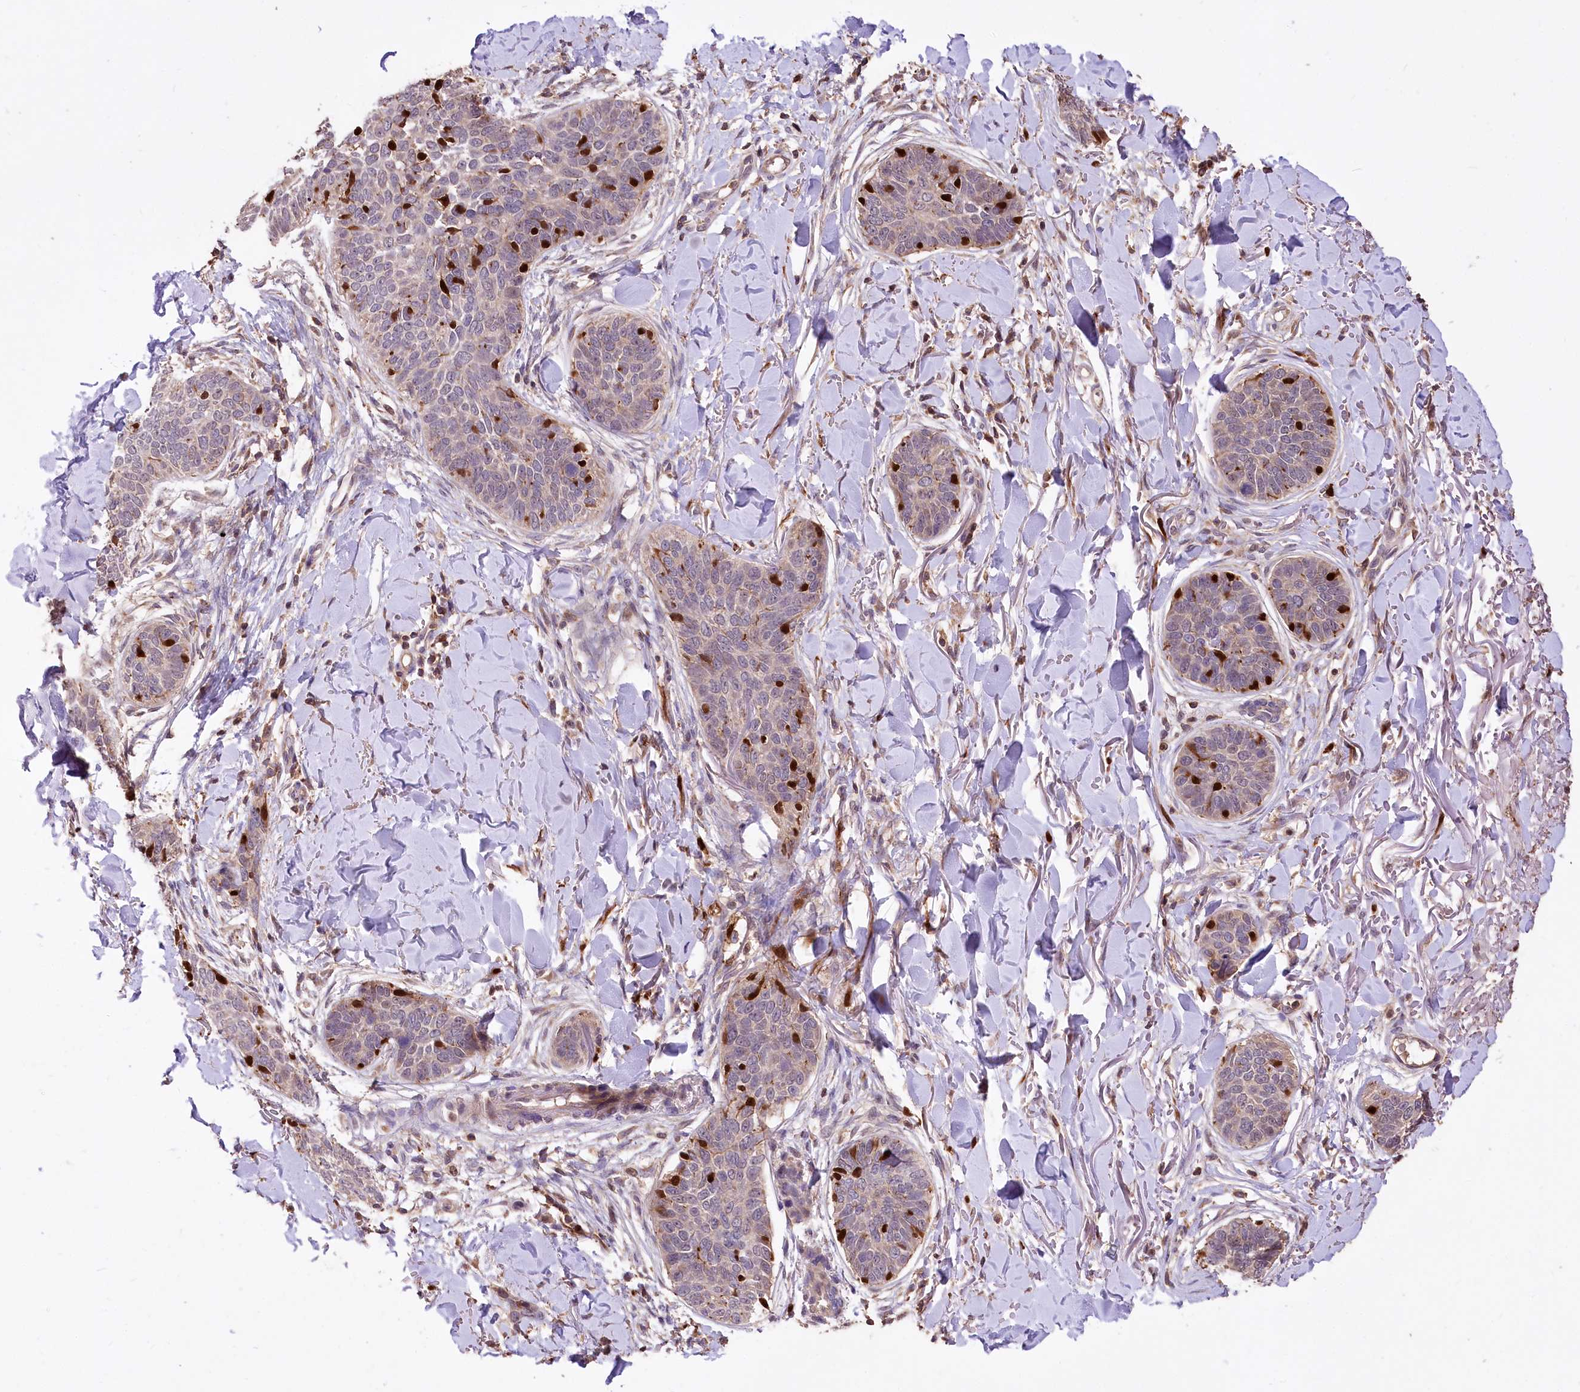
{"staining": {"intensity": "negative", "quantity": "none", "location": "none"}, "tissue": "skin cancer", "cell_type": "Tumor cells", "image_type": "cancer", "snomed": [{"axis": "morphology", "description": "Basal cell carcinoma"}, {"axis": "topography", "description": "Skin"}], "caption": "Skin cancer was stained to show a protein in brown. There is no significant staining in tumor cells. (DAB immunohistochemistry with hematoxylin counter stain).", "gene": "SERGEF", "patient": {"sex": "male", "age": 85}}